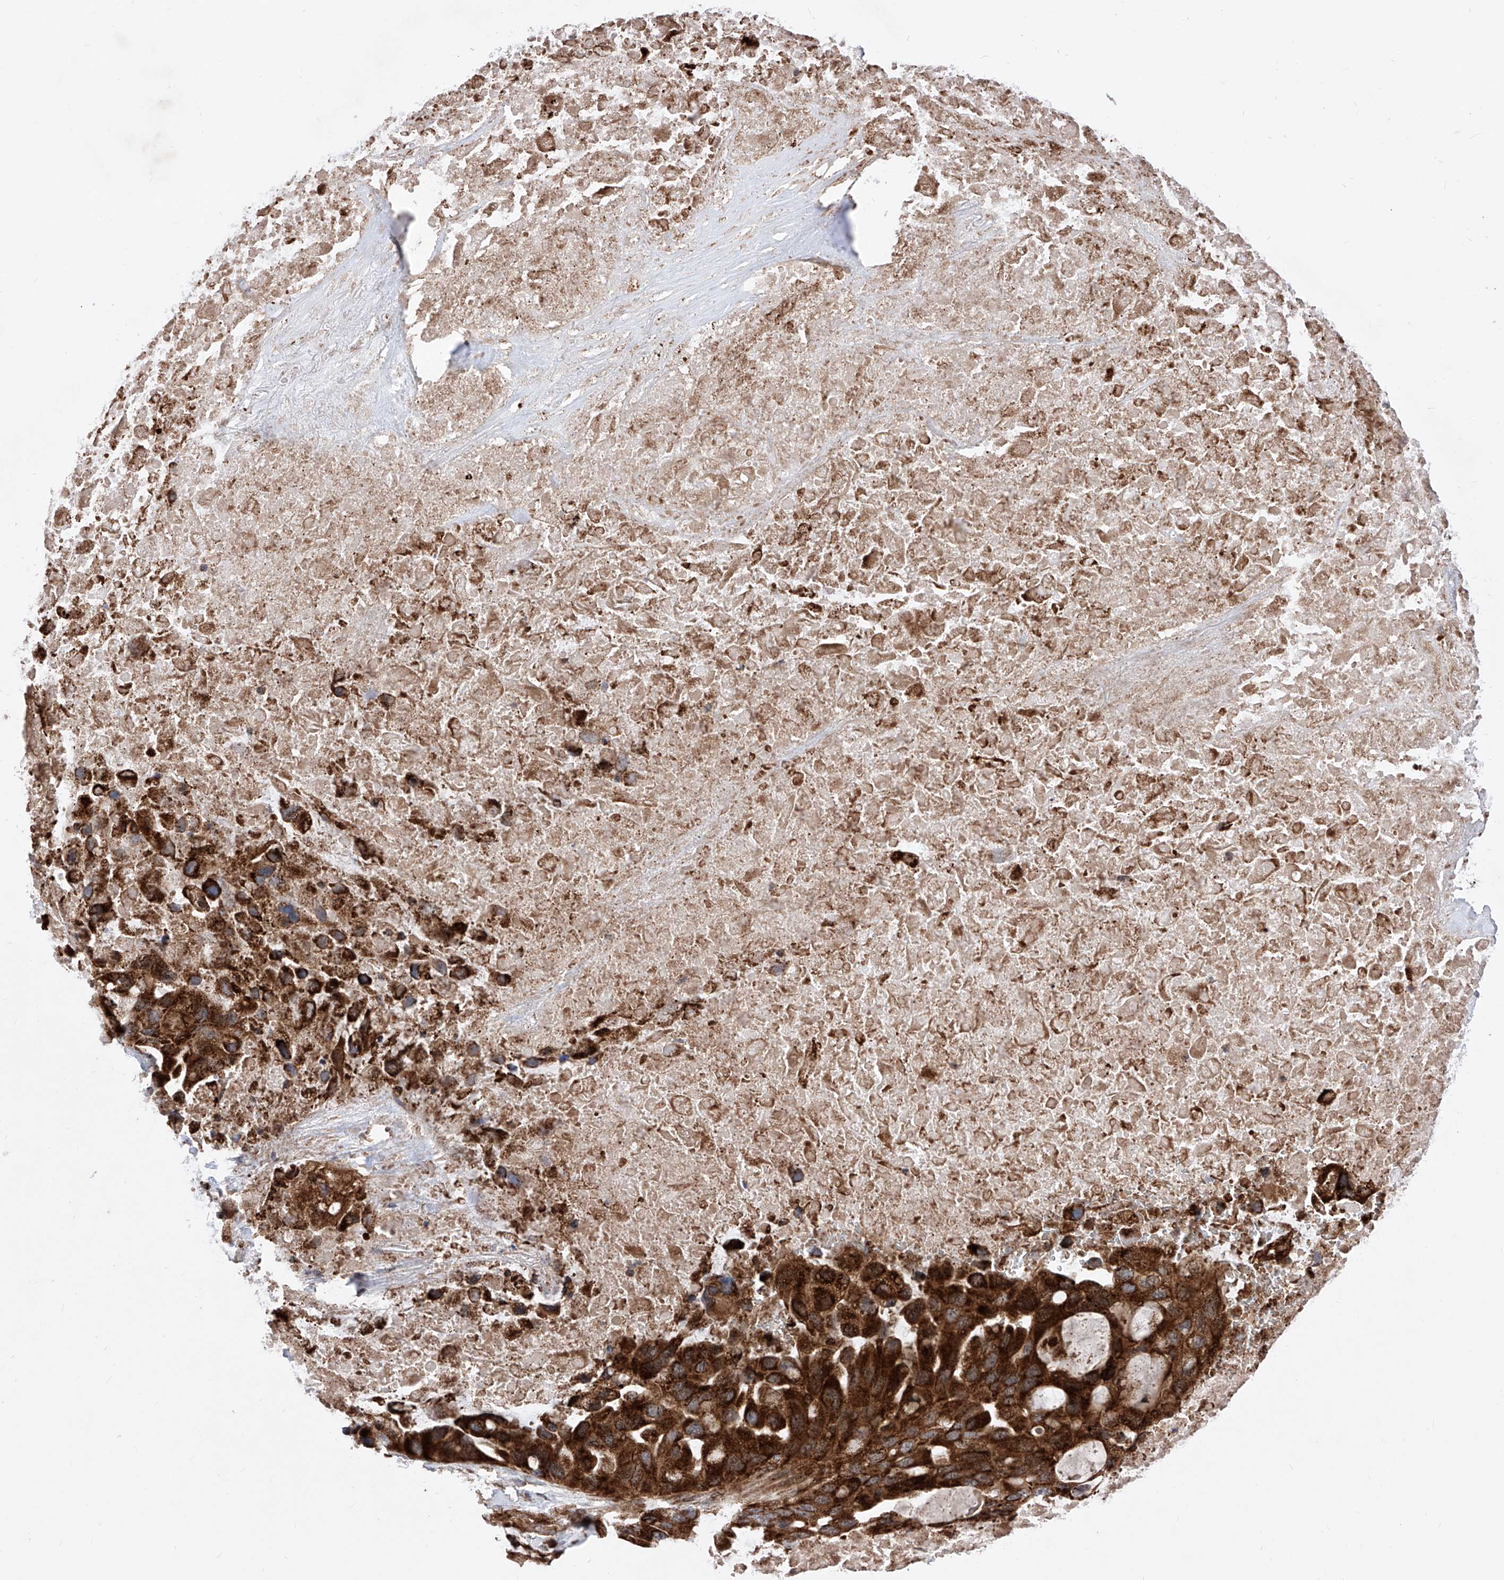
{"staining": {"intensity": "strong", "quantity": ">75%", "location": "cytoplasmic/membranous"}, "tissue": "lung cancer", "cell_type": "Tumor cells", "image_type": "cancer", "snomed": [{"axis": "morphology", "description": "Squamous cell carcinoma, NOS"}, {"axis": "topography", "description": "Lung"}], "caption": "This micrograph demonstrates immunohistochemistry staining of human lung cancer (squamous cell carcinoma), with high strong cytoplasmic/membranous positivity in about >75% of tumor cells.", "gene": "SEMA6A", "patient": {"sex": "female", "age": 73}}